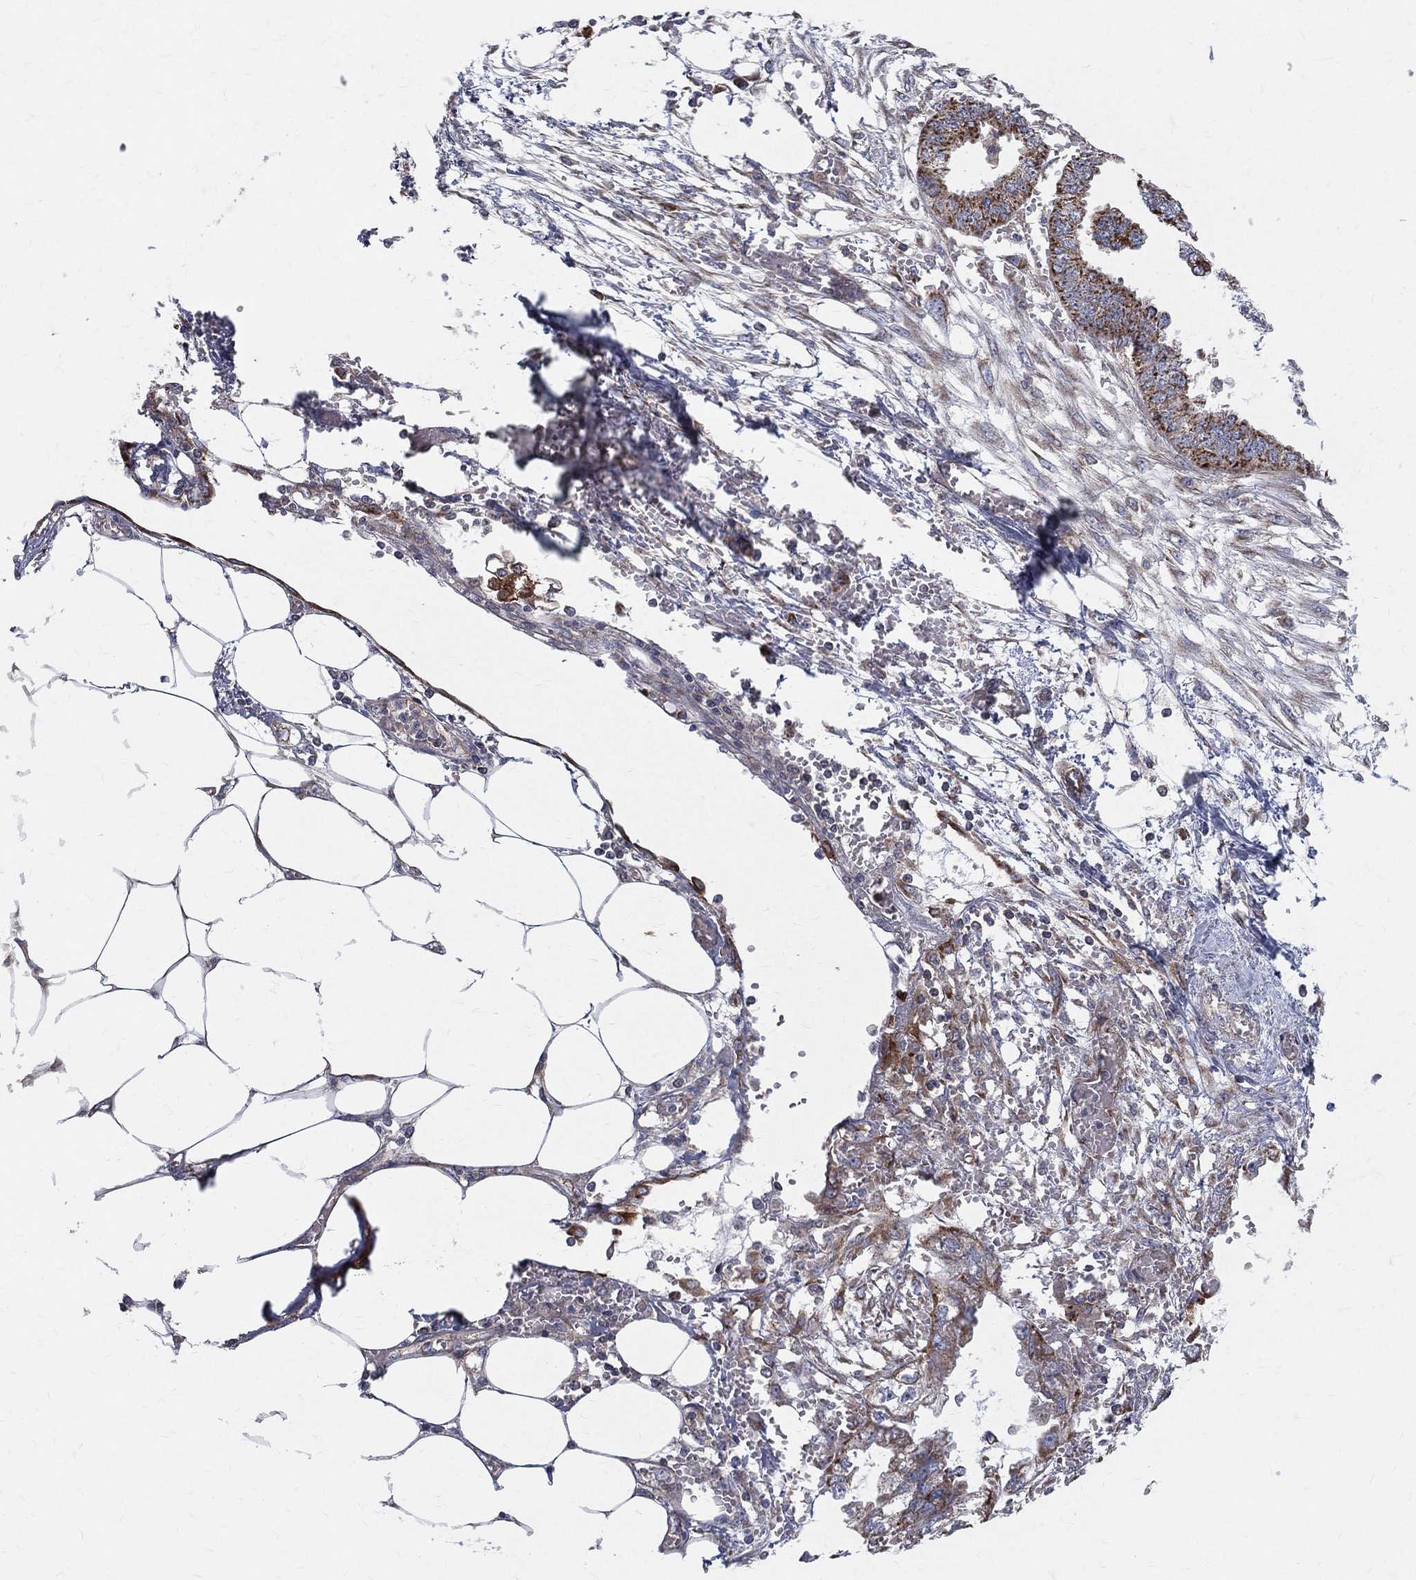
{"staining": {"intensity": "moderate", "quantity": ">75%", "location": "cytoplasmic/membranous"}, "tissue": "endometrial cancer", "cell_type": "Tumor cells", "image_type": "cancer", "snomed": [{"axis": "morphology", "description": "Adenocarcinoma, NOS"}, {"axis": "morphology", "description": "Adenocarcinoma, metastatic, NOS"}, {"axis": "topography", "description": "Adipose tissue"}, {"axis": "topography", "description": "Endometrium"}], "caption": "Immunohistochemistry staining of endometrial cancer, which exhibits medium levels of moderate cytoplasmic/membranous staining in approximately >75% of tumor cells indicating moderate cytoplasmic/membranous protein positivity. The staining was performed using DAB (brown) for protein detection and nuclei were counterstained in hematoxylin (blue).", "gene": "MIX23", "patient": {"sex": "female", "age": 67}}